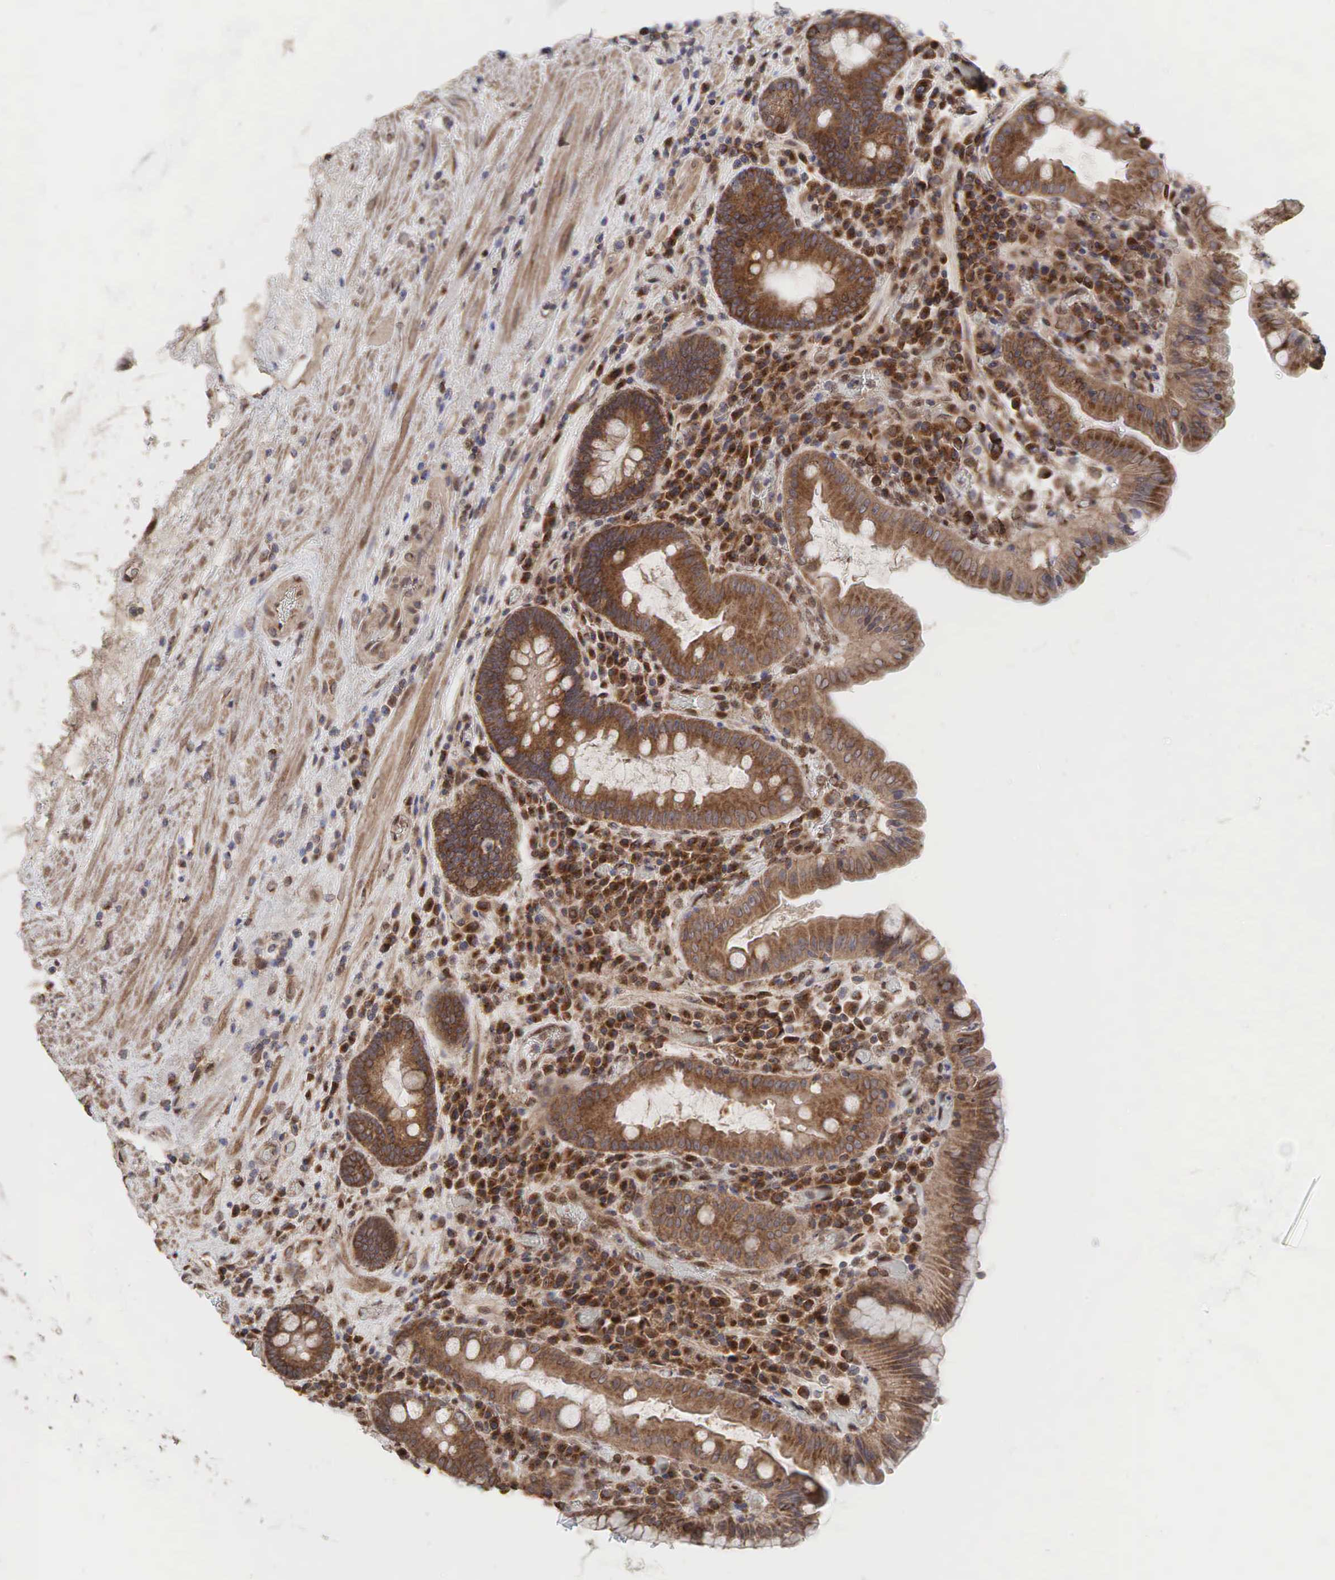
{"staining": {"intensity": "strong", "quantity": ">75%", "location": "cytoplasmic/membranous"}, "tissue": "stomach", "cell_type": "Glandular cells", "image_type": "normal", "snomed": [{"axis": "morphology", "description": "Normal tissue, NOS"}, {"axis": "topography", "description": "Stomach, lower"}, {"axis": "topography", "description": "Duodenum"}], "caption": "IHC of normal human stomach shows high levels of strong cytoplasmic/membranous expression in approximately >75% of glandular cells.", "gene": "PABPC5", "patient": {"sex": "male", "age": 84}}